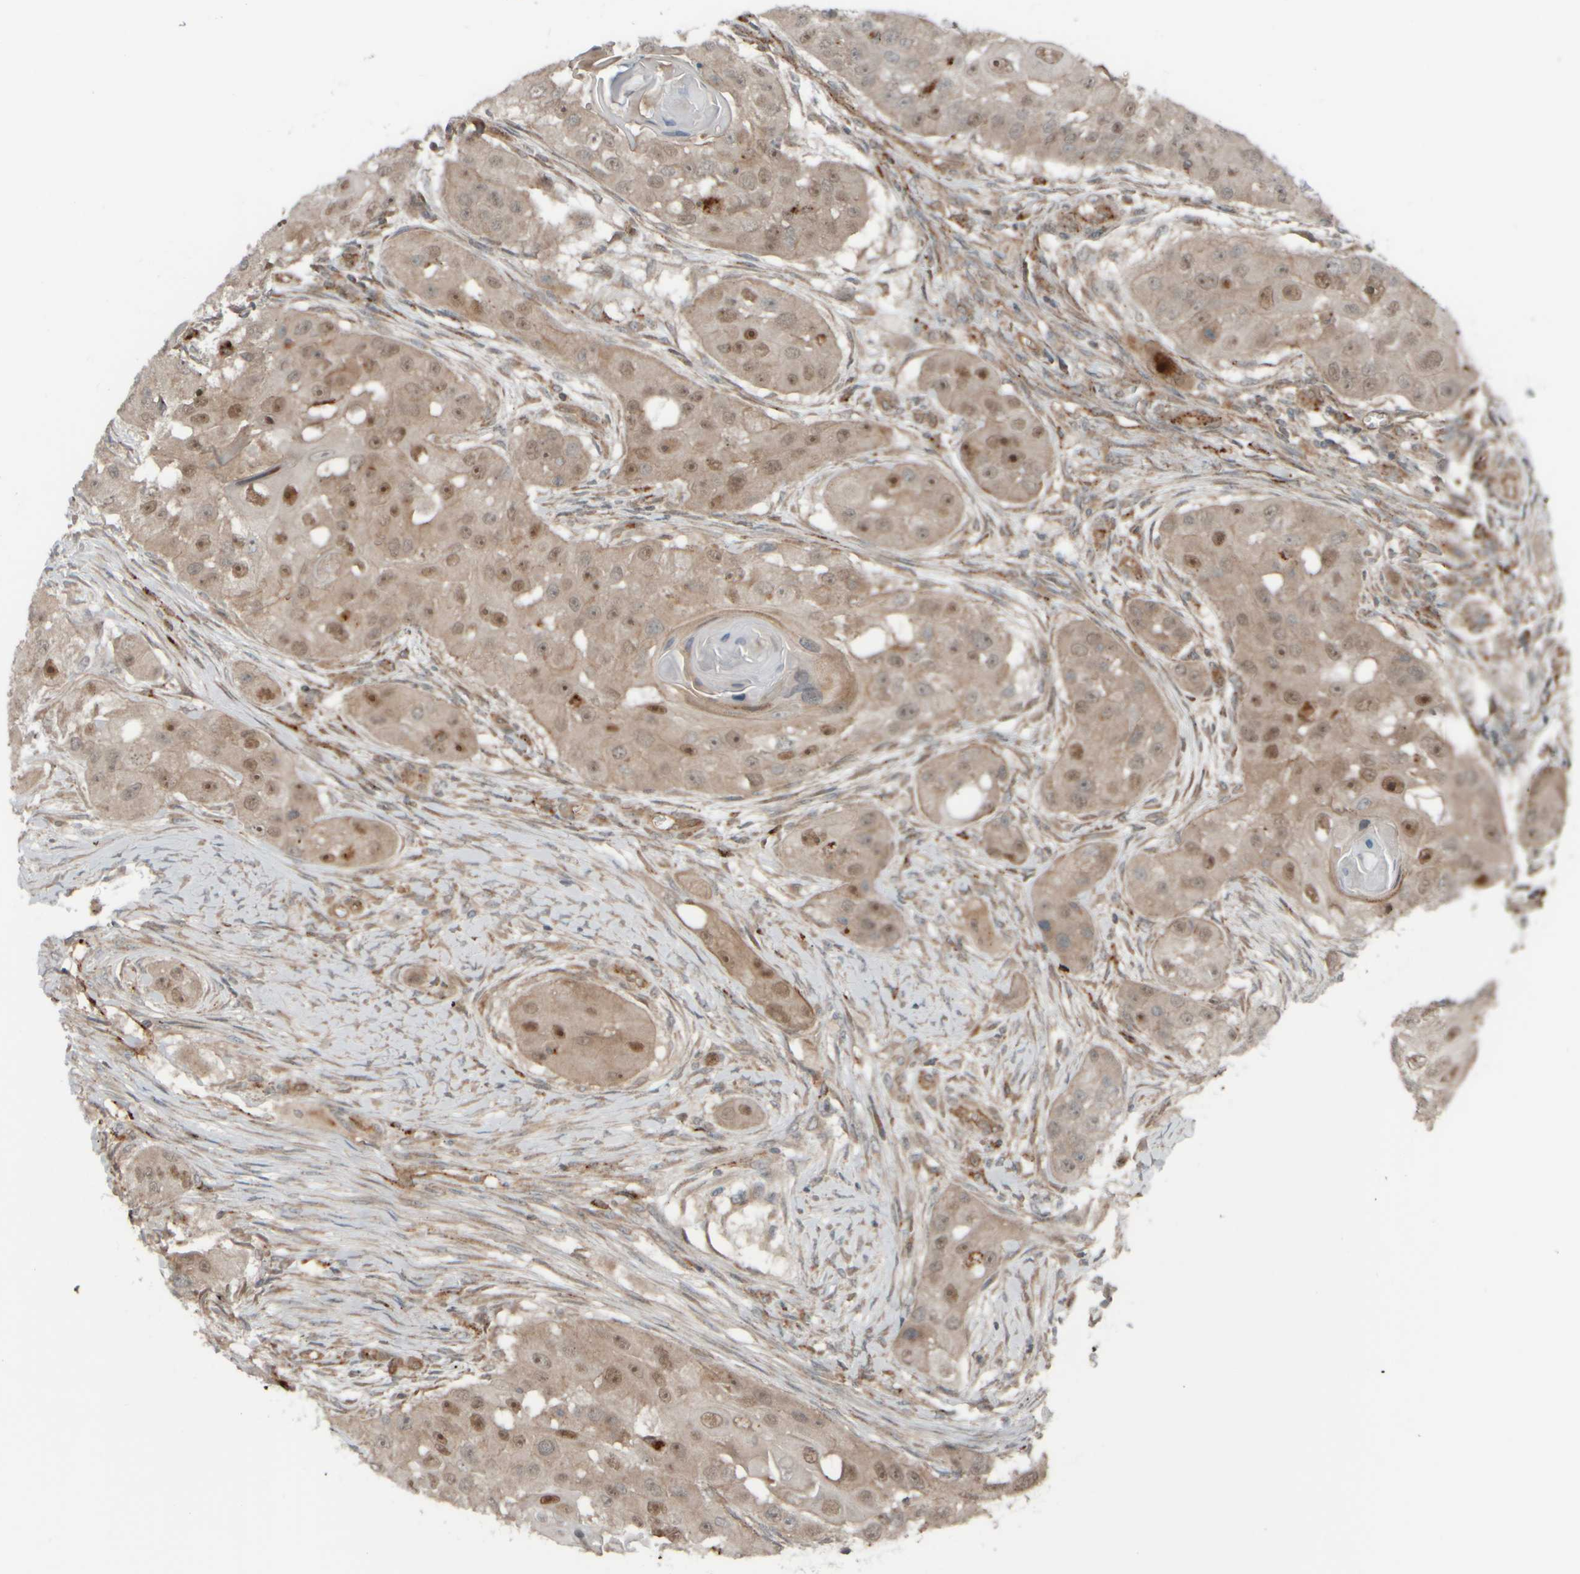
{"staining": {"intensity": "weak", "quantity": ">75%", "location": "cytoplasmic/membranous,nuclear"}, "tissue": "head and neck cancer", "cell_type": "Tumor cells", "image_type": "cancer", "snomed": [{"axis": "morphology", "description": "Normal tissue, NOS"}, {"axis": "morphology", "description": "Squamous cell carcinoma, NOS"}, {"axis": "topography", "description": "Skeletal muscle"}, {"axis": "topography", "description": "Head-Neck"}], "caption": "Immunohistochemical staining of human head and neck cancer shows weak cytoplasmic/membranous and nuclear protein expression in approximately >75% of tumor cells.", "gene": "GIGYF1", "patient": {"sex": "male", "age": 51}}